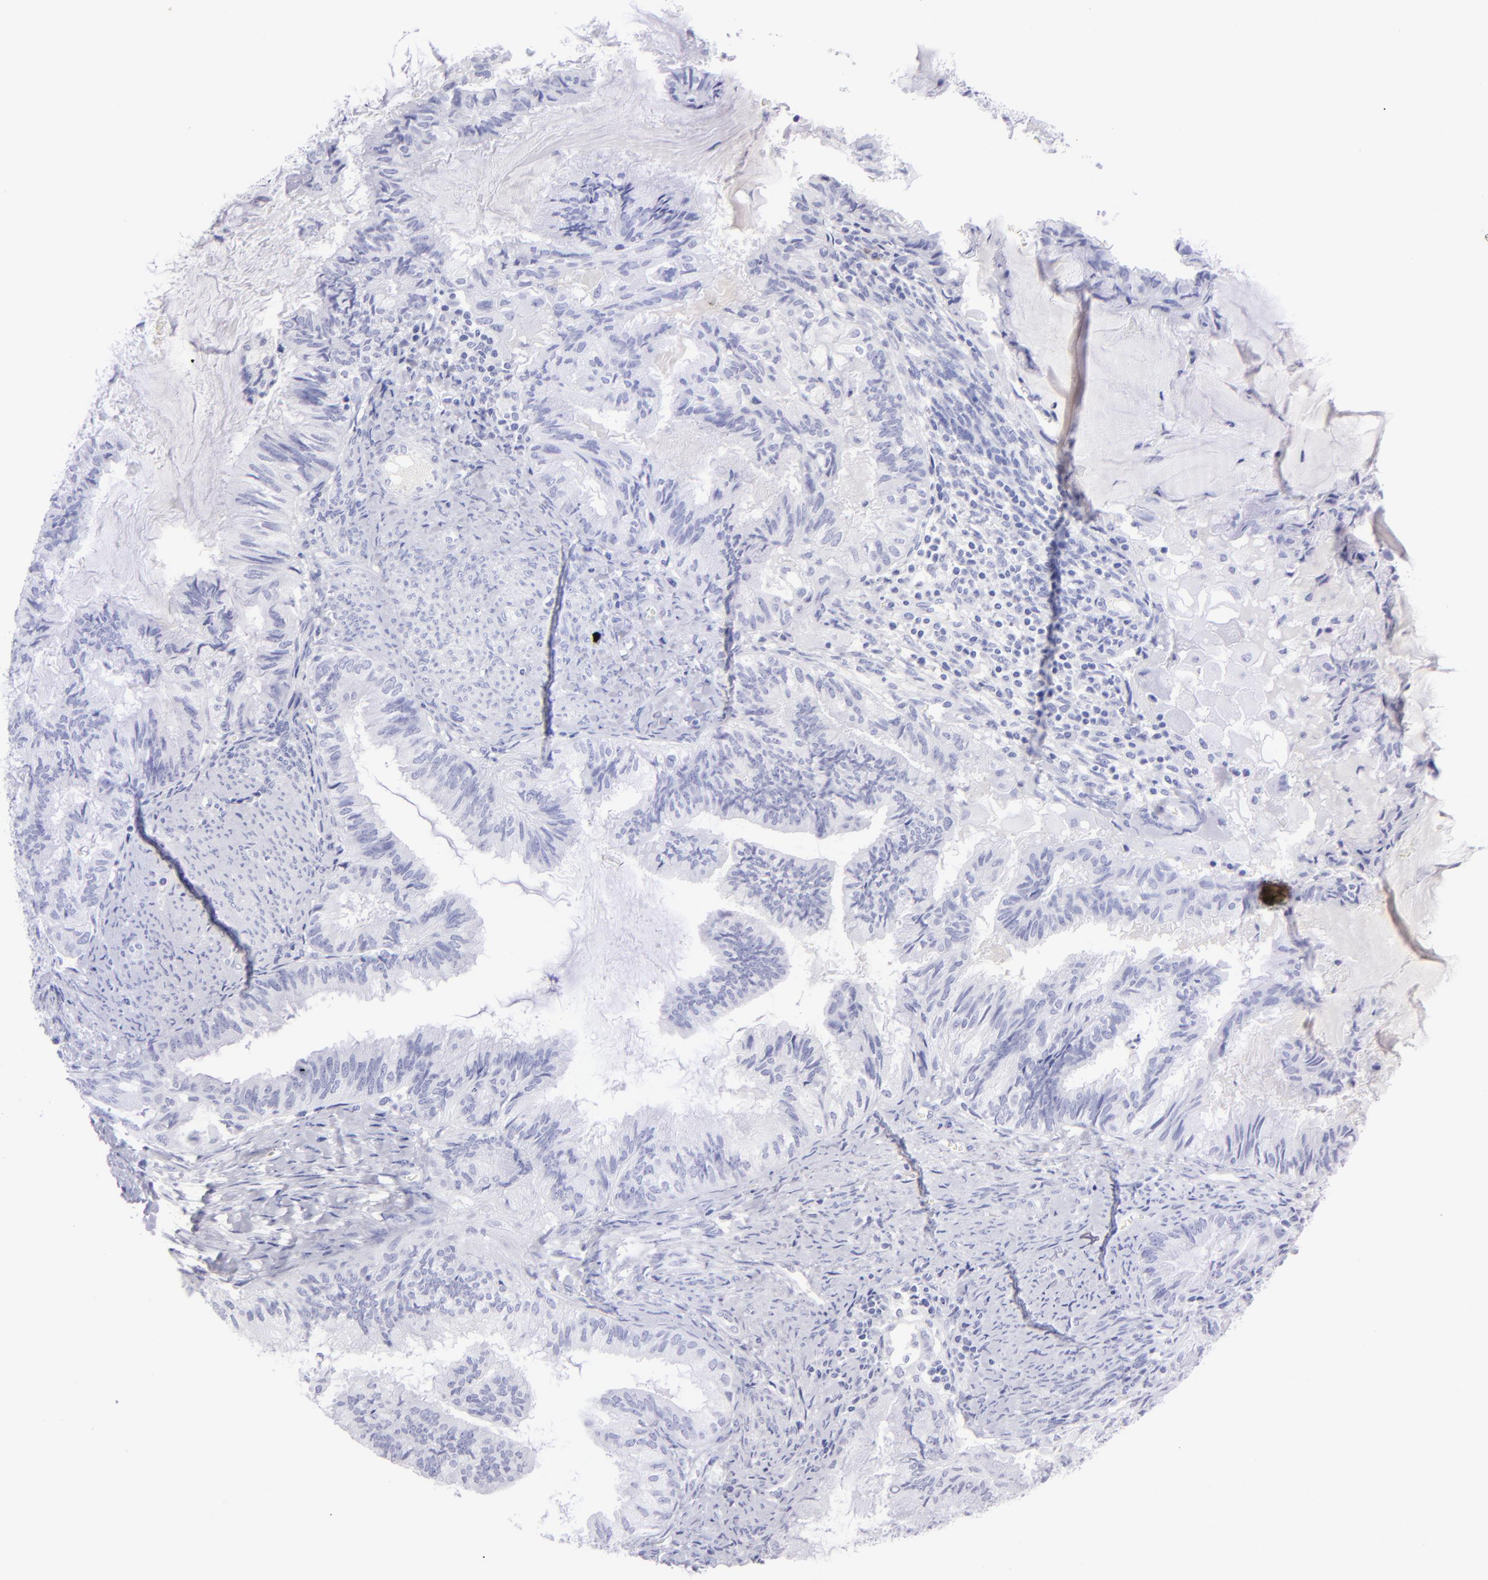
{"staining": {"intensity": "negative", "quantity": "none", "location": "none"}, "tissue": "endometrial cancer", "cell_type": "Tumor cells", "image_type": "cancer", "snomed": [{"axis": "morphology", "description": "Adenocarcinoma, NOS"}, {"axis": "topography", "description": "Endometrium"}], "caption": "A micrograph of endometrial adenocarcinoma stained for a protein demonstrates no brown staining in tumor cells. (DAB IHC visualized using brightfield microscopy, high magnification).", "gene": "SLC1A2", "patient": {"sex": "female", "age": 86}}